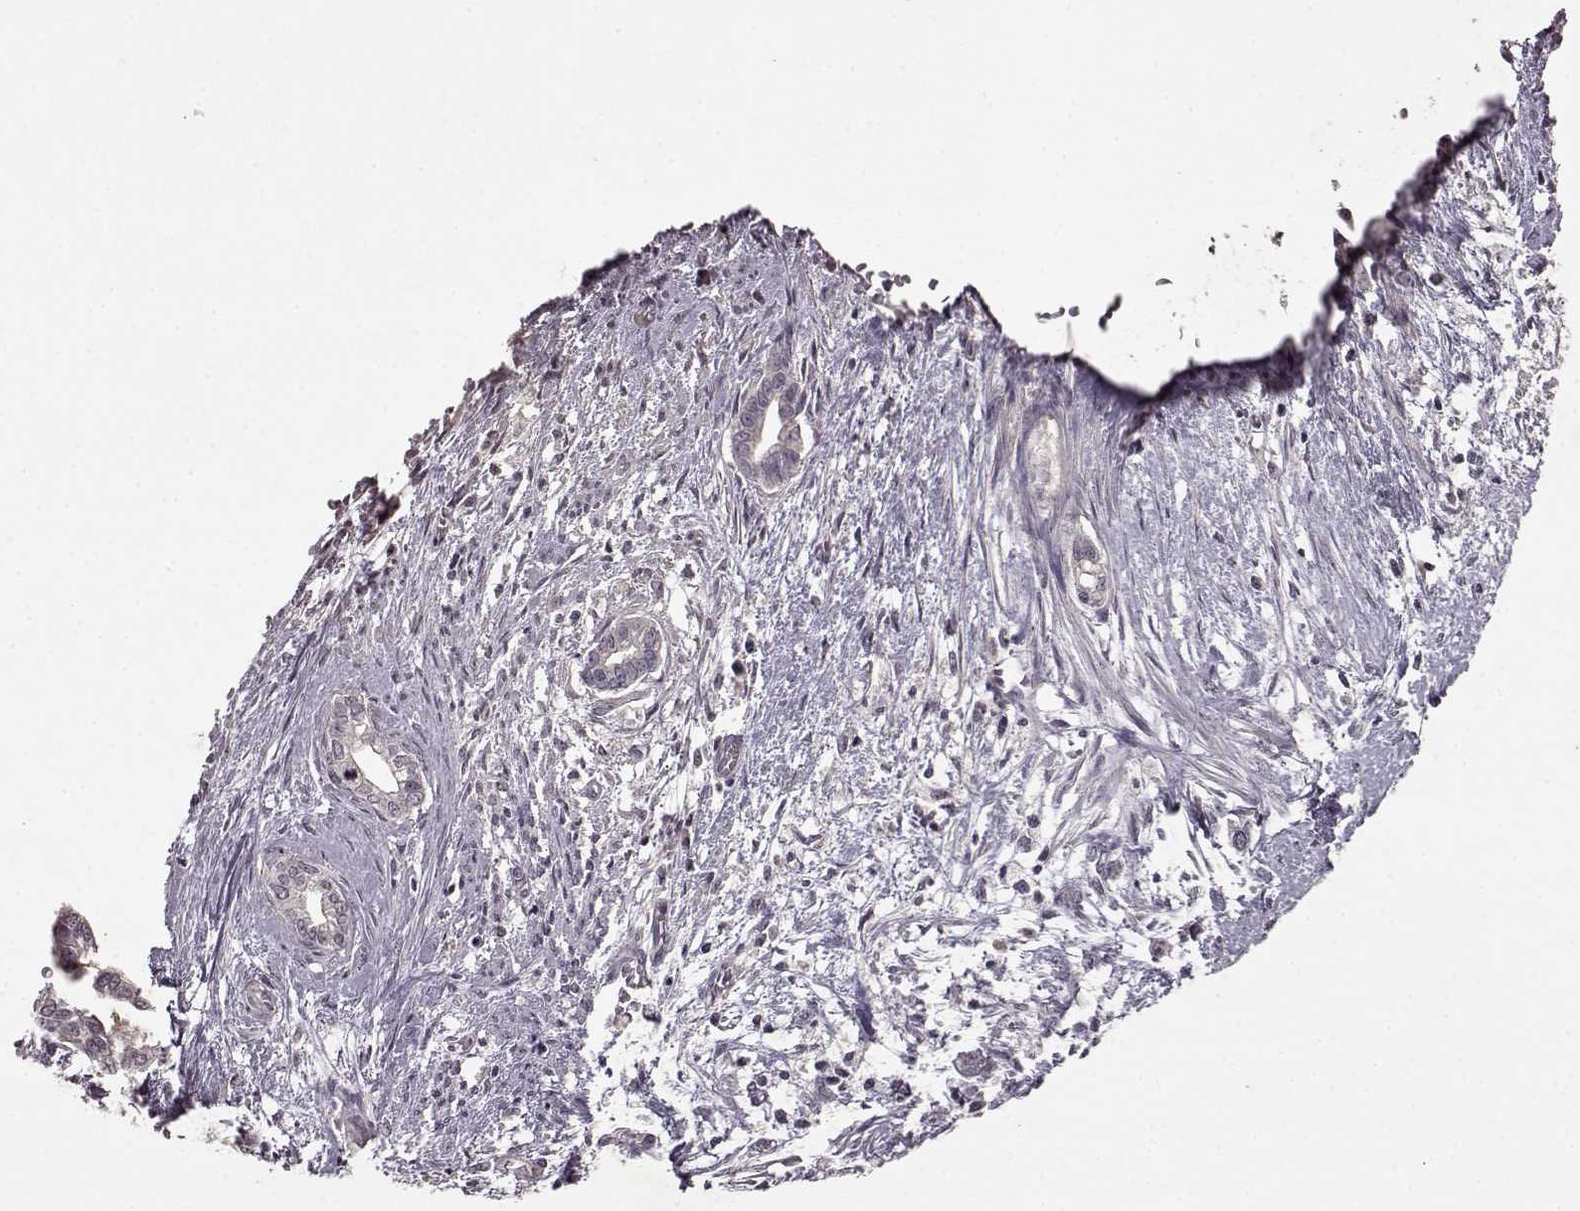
{"staining": {"intensity": "negative", "quantity": "none", "location": "none"}, "tissue": "cervical cancer", "cell_type": "Tumor cells", "image_type": "cancer", "snomed": [{"axis": "morphology", "description": "Adenocarcinoma, NOS"}, {"axis": "topography", "description": "Cervix"}], "caption": "Immunohistochemistry (IHC) of adenocarcinoma (cervical) reveals no staining in tumor cells.", "gene": "LHB", "patient": {"sex": "female", "age": 62}}